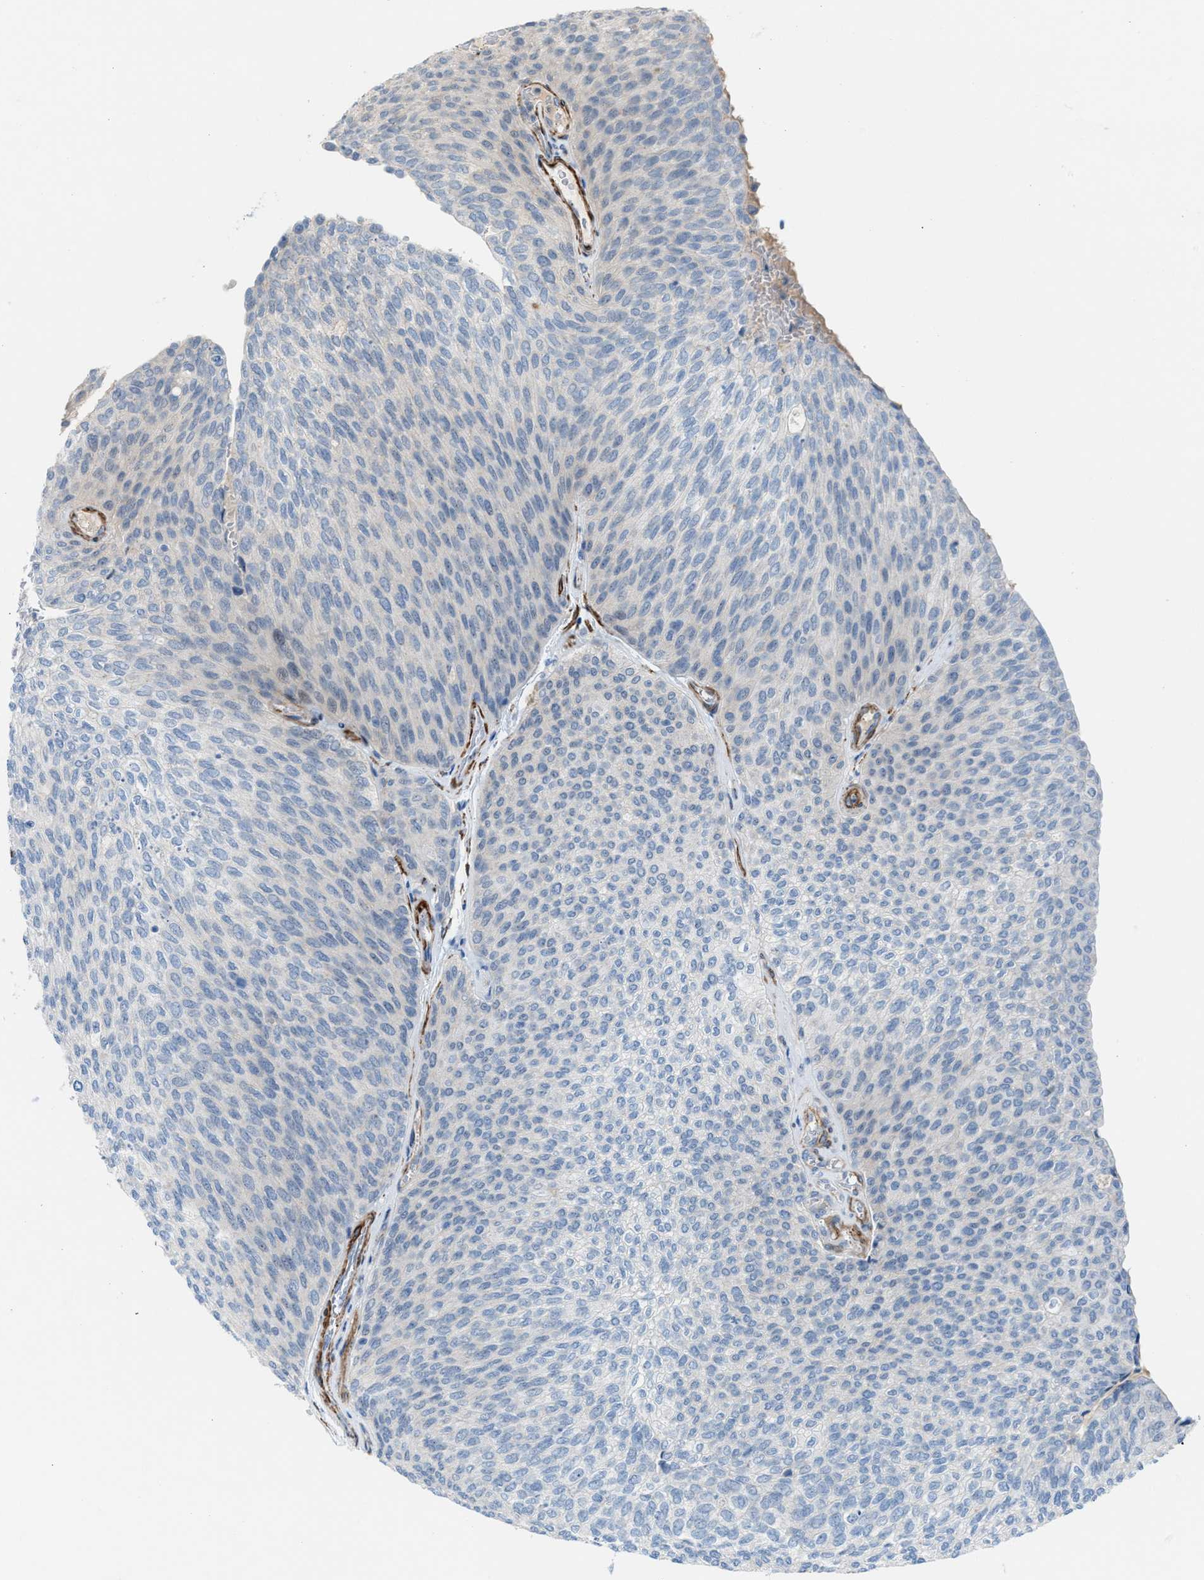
{"staining": {"intensity": "negative", "quantity": "none", "location": "none"}, "tissue": "urothelial cancer", "cell_type": "Tumor cells", "image_type": "cancer", "snomed": [{"axis": "morphology", "description": "Urothelial carcinoma, Low grade"}, {"axis": "topography", "description": "Urinary bladder"}], "caption": "IHC micrograph of urothelial cancer stained for a protein (brown), which shows no expression in tumor cells. The staining is performed using DAB (3,3'-diaminobenzidine) brown chromogen with nuclei counter-stained in using hematoxylin.", "gene": "NQO2", "patient": {"sex": "female", "age": 79}}